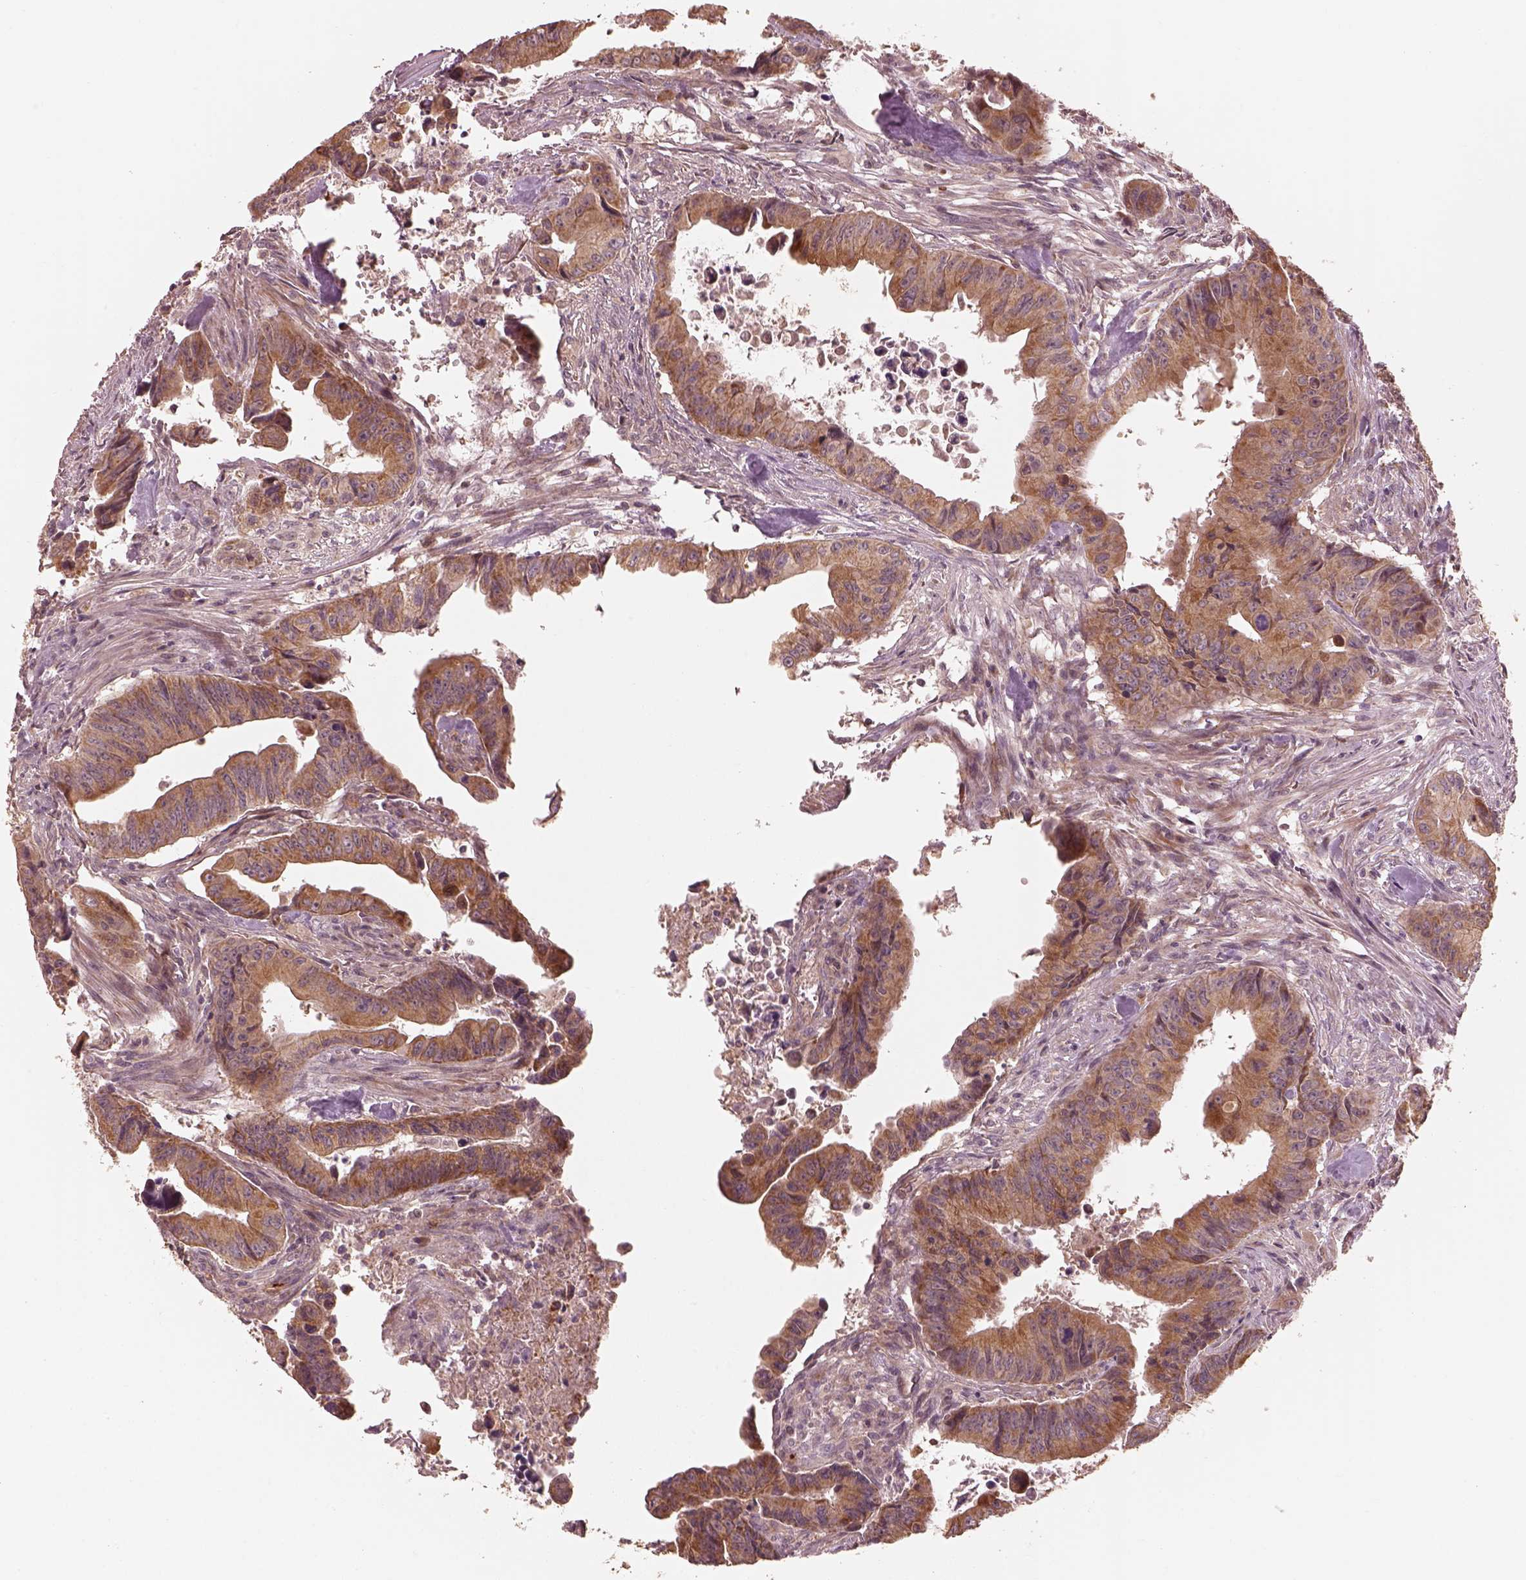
{"staining": {"intensity": "moderate", "quantity": ">75%", "location": "cytoplasmic/membranous"}, "tissue": "colorectal cancer", "cell_type": "Tumor cells", "image_type": "cancer", "snomed": [{"axis": "morphology", "description": "Adenocarcinoma, NOS"}, {"axis": "topography", "description": "Colon"}], "caption": "Immunohistochemistry (IHC) of human colorectal cancer reveals medium levels of moderate cytoplasmic/membranous expression in approximately >75% of tumor cells.", "gene": "SLC25A46", "patient": {"sex": "female", "age": 87}}